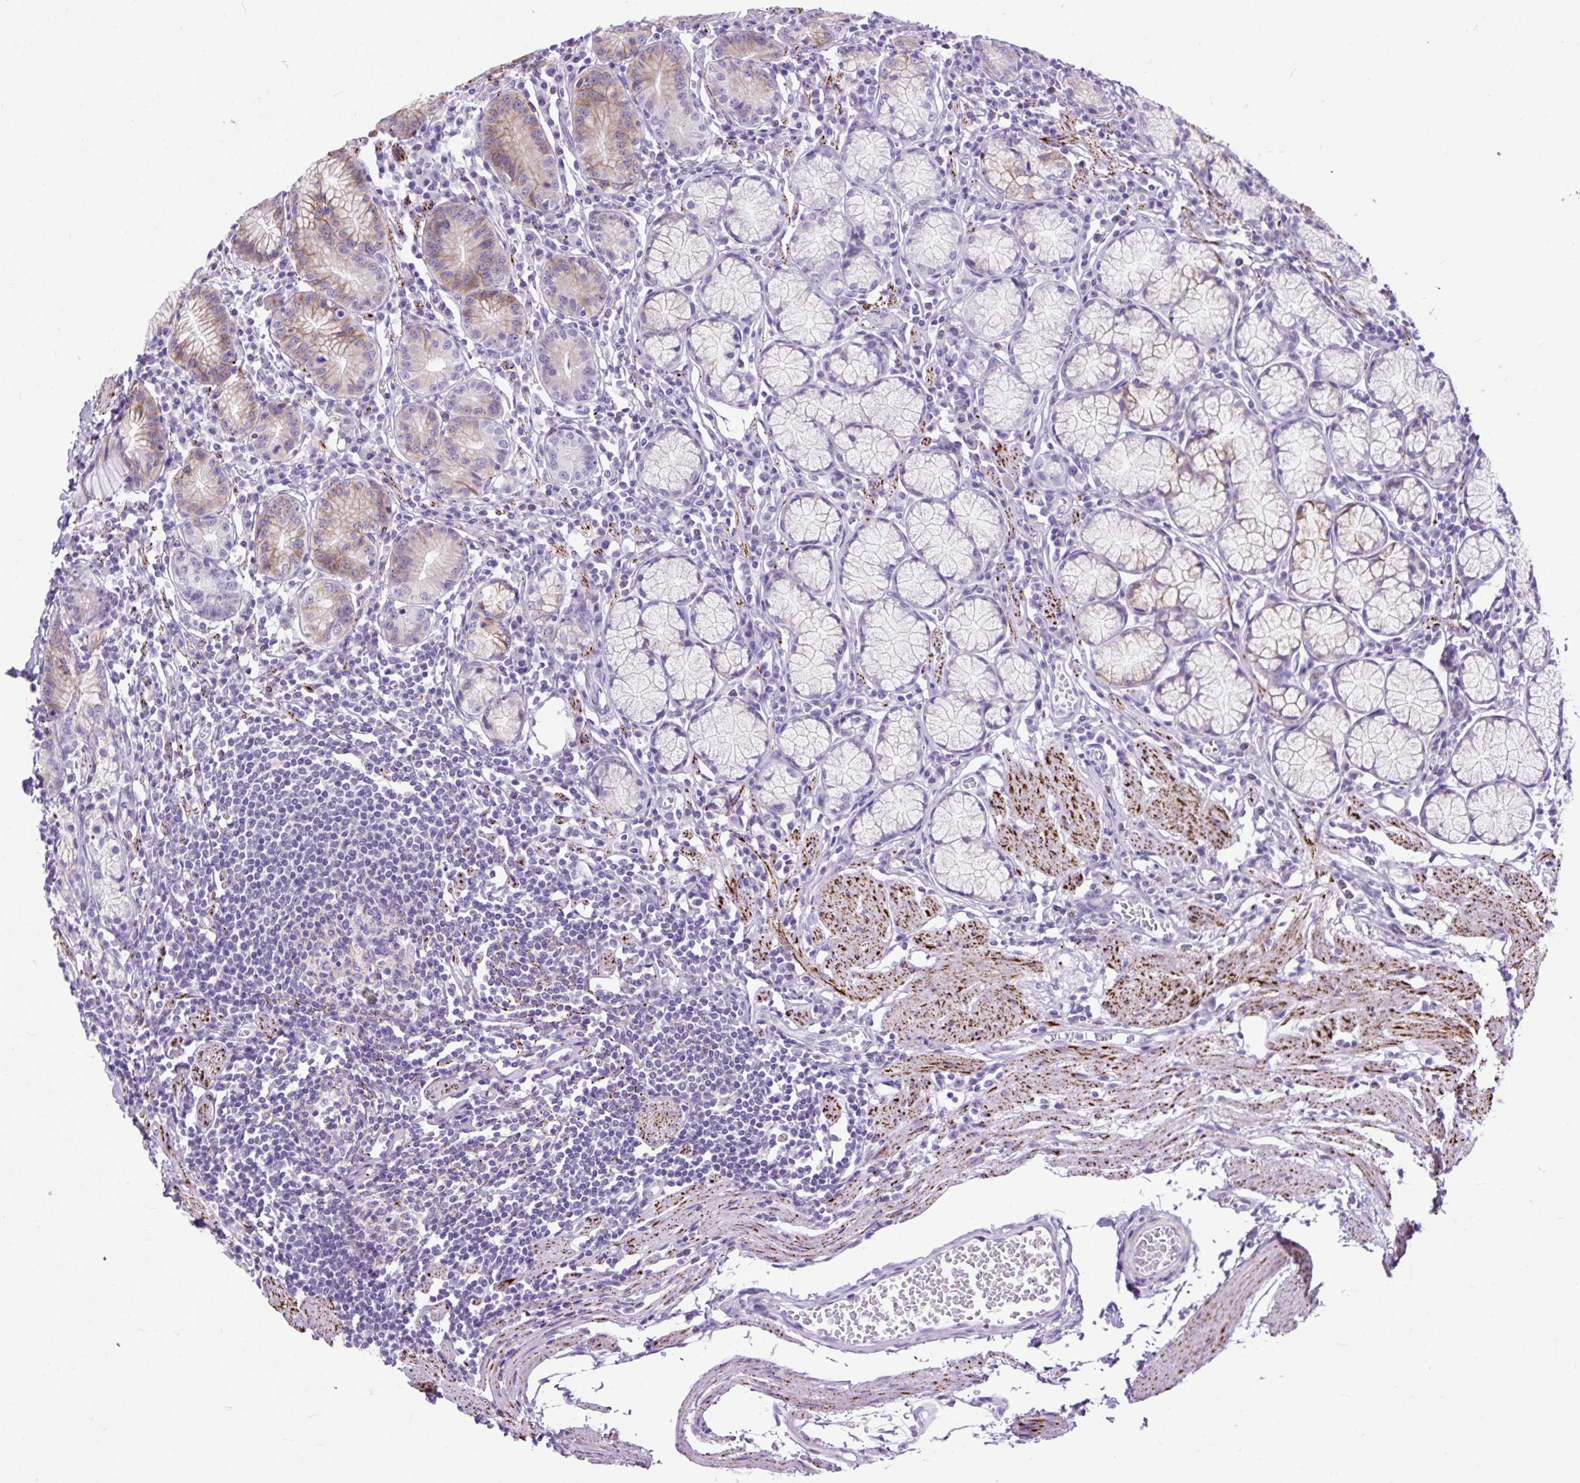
{"staining": {"intensity": "strong", "quantity": "25%-75%", "location": "cytoplasmic/membranous"}, "tissue": "stomach", "cell_type": "Glandular cells", "image_type": "normal", "snomed": [{"axis": "morphology", "description": "Normal tissue, NOS"}, {"axis": "topography", "description": "Stomach"}], "caption": "This photomicrograph displays immunohistochemistry staining of unremarkable human stomach, with high strong cytoplasmic/membranous positivity in about 25%-75% of glandular cells.", "gene": "ZNF256", "patient": {"sex": "male", "age": 55}}